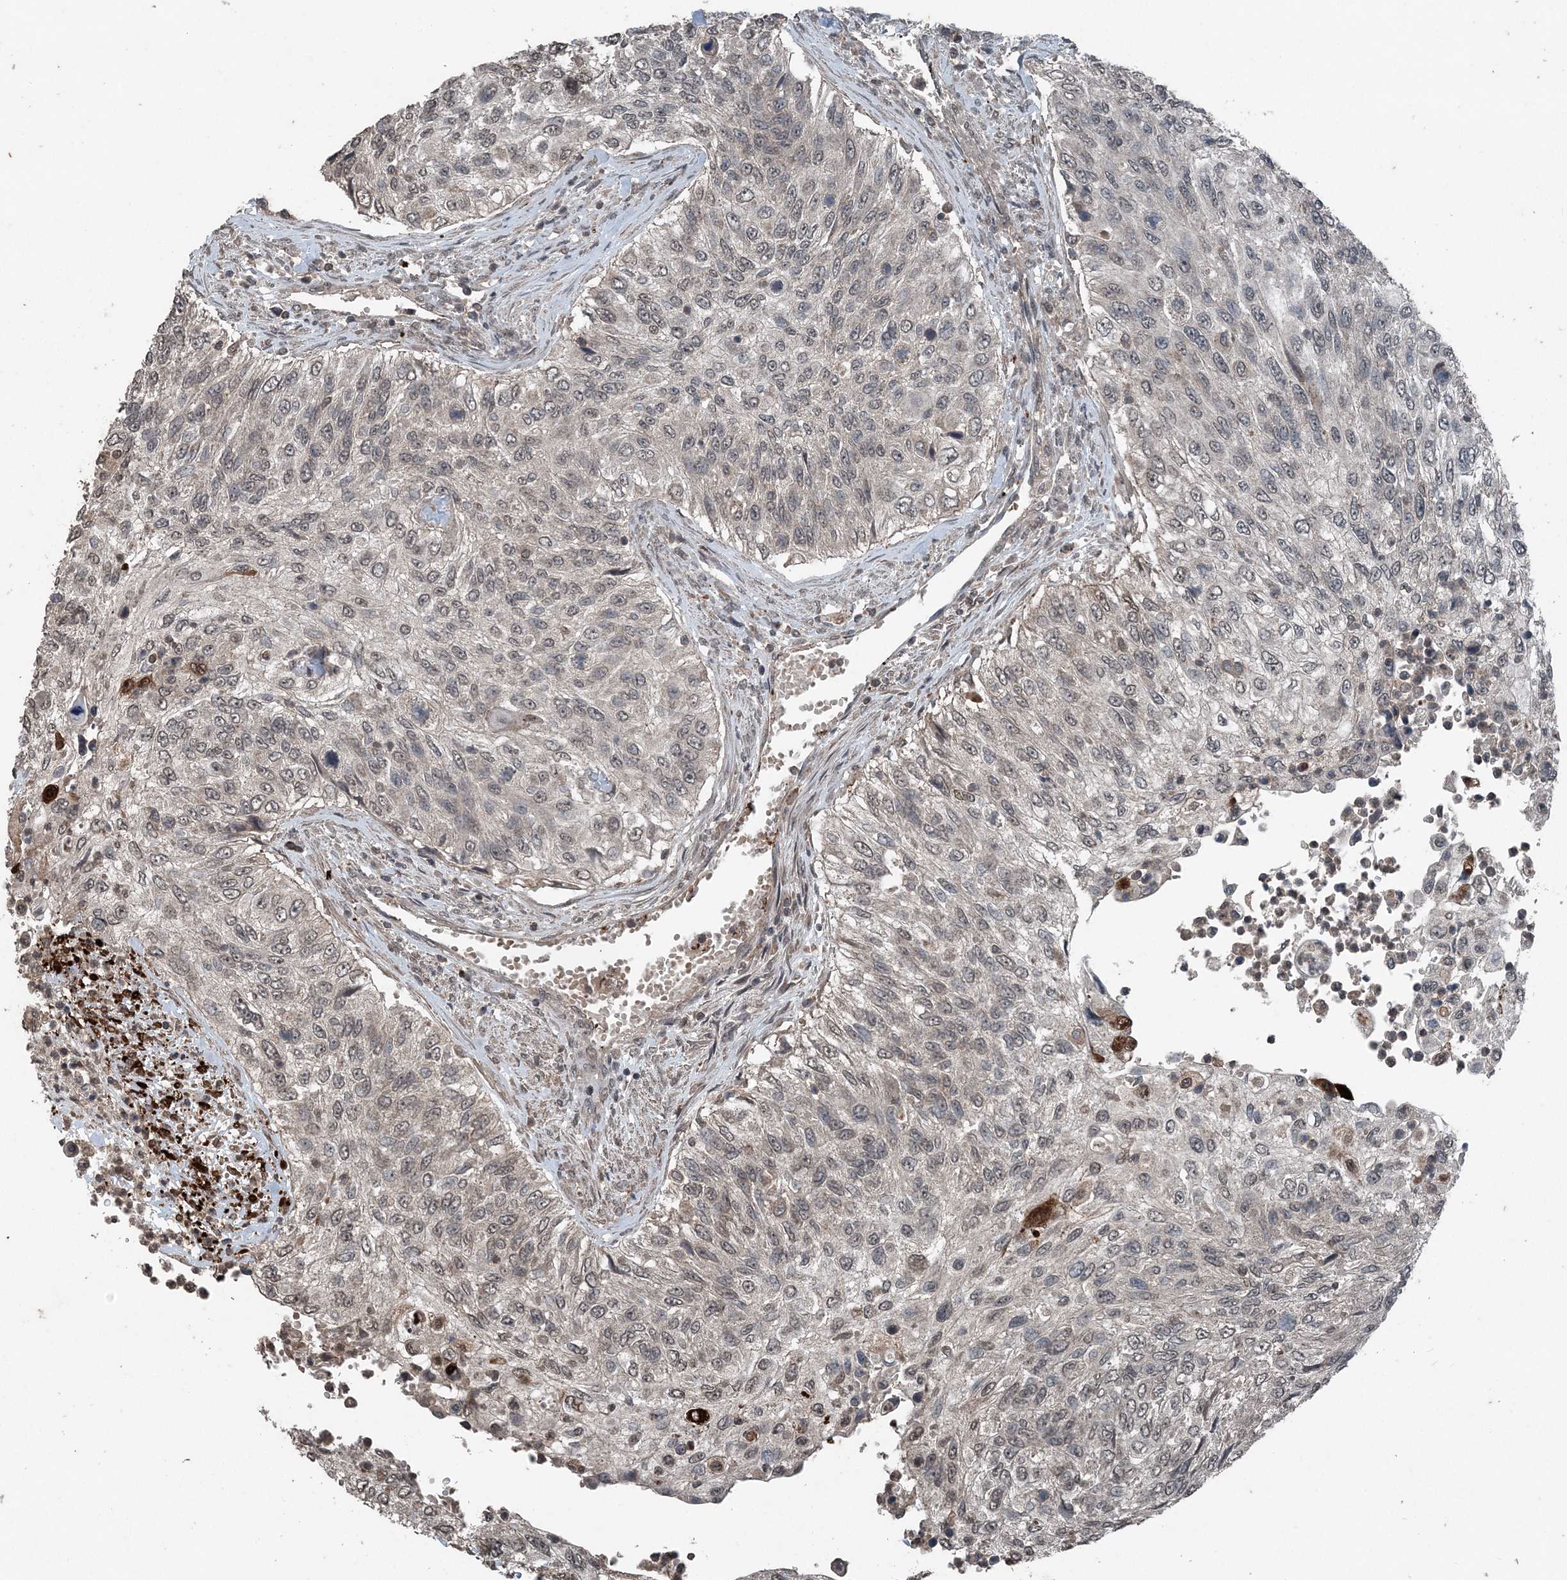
{"staining": {"intensity": "negative", "quantity": "none", "location": "none"}, "tissue": "urothelial cancer", "cell_type": "Tumor cells", "image_type": "cancer", "snomed": [{"axis": "morphology", "description": "Urothelial carcinoma, High grade"}, {"axis": "topography", "description": "Urinary bladder"}], "caption": "High power microscopy photomicrograph of an immunohistochemistry histopathology image of urothelial carcinoma (high-grade), revealing no significant staining in tumor cells.", "gene": "CFL1", "patient": {"sex": "female", "age": 60}}